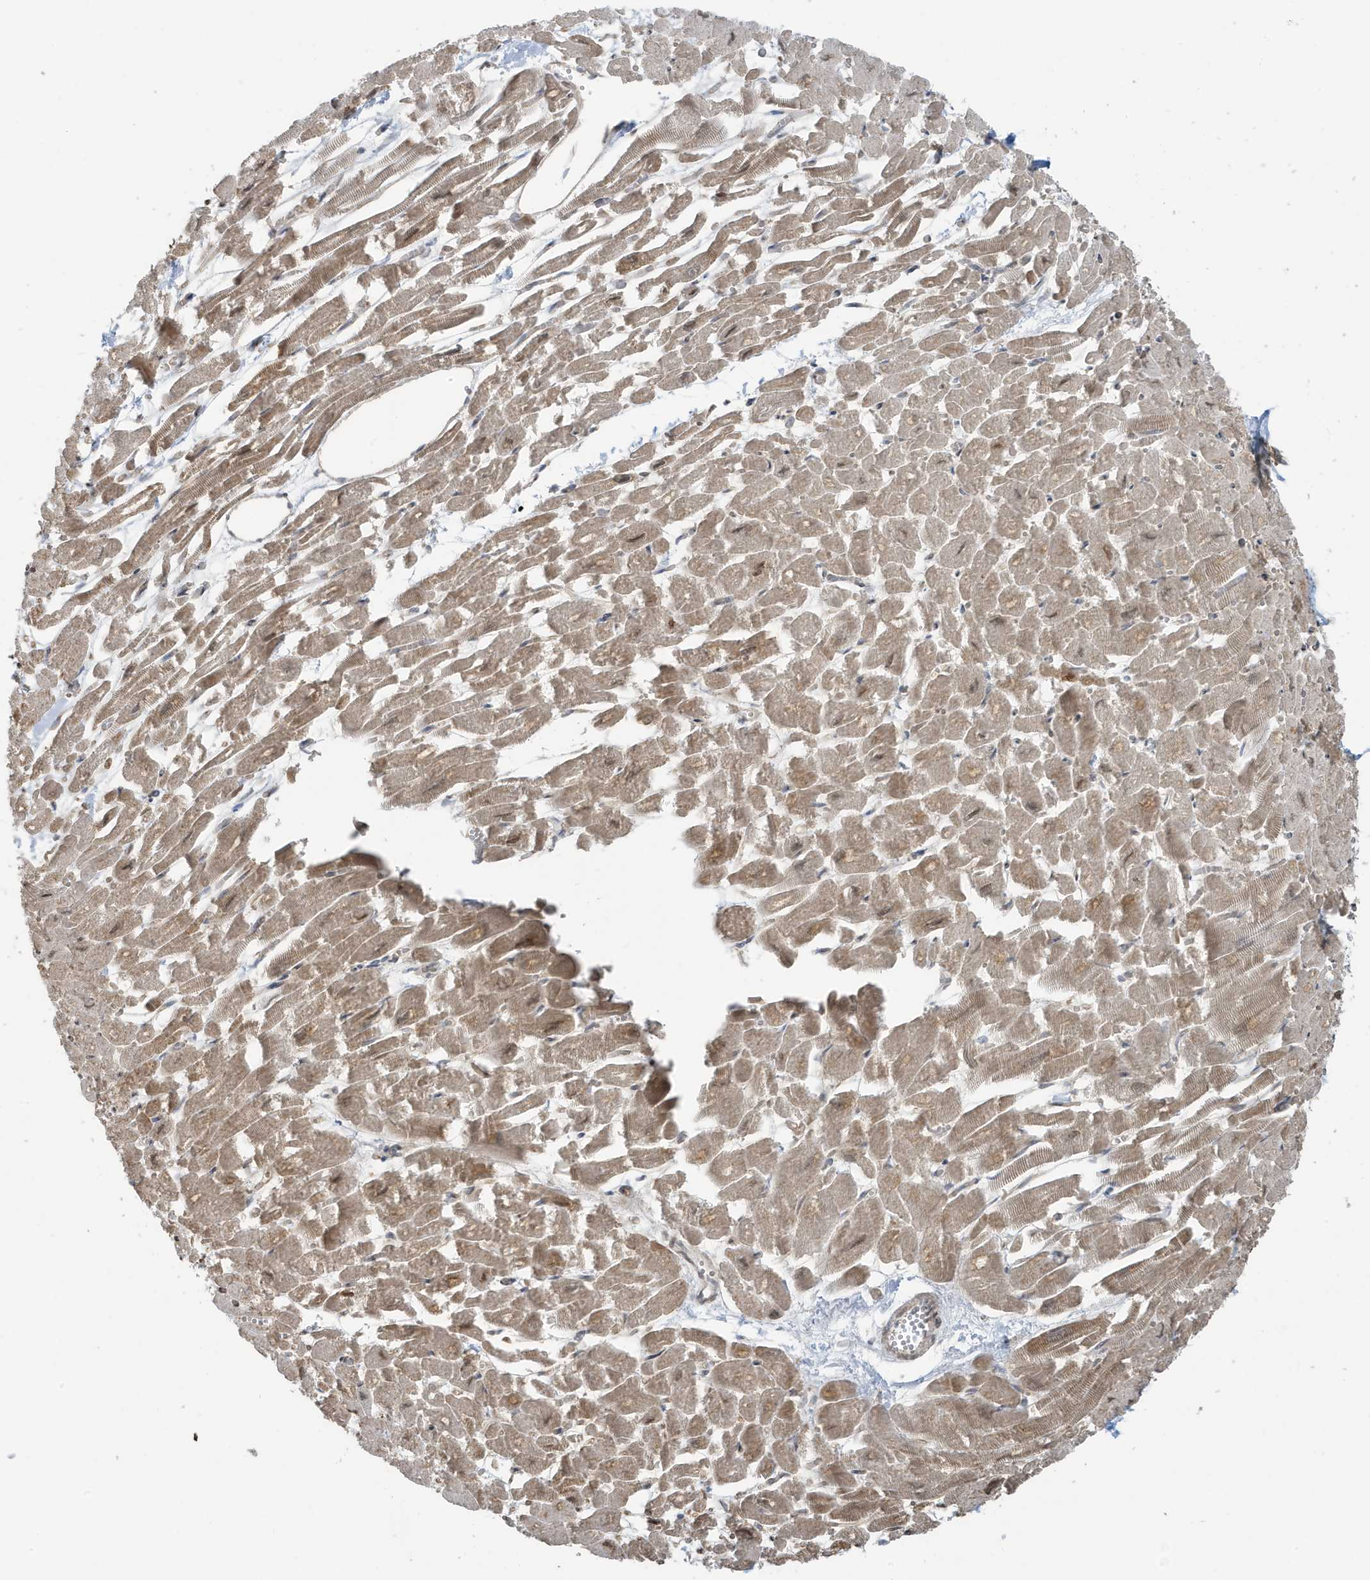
{"staining": {"intensity": "weak", "quantity": "25%-75%", "location": "cytoplasmic/membranous"}, "tissue": "heart muscle", "cell_type": "Cardiomyocytes", "image_type": "normal", "snomed": [{"axis": "morphology", "description": "Normal tissue, NOS"}, {"axis": "topography", "description": "Heart"}], "caption": "An immunohistochemistry (IHC) image of normal tissue is shown. Protein staining in brown highlights weak cytoplasmic/membranous positivity in heart muscle within cardiomyocytes. (brown staining indicates protein expression, while blue staining denotes nuclei).", "gene": "CHCHD4", "patient": {"sex": "male", "age": 54}}